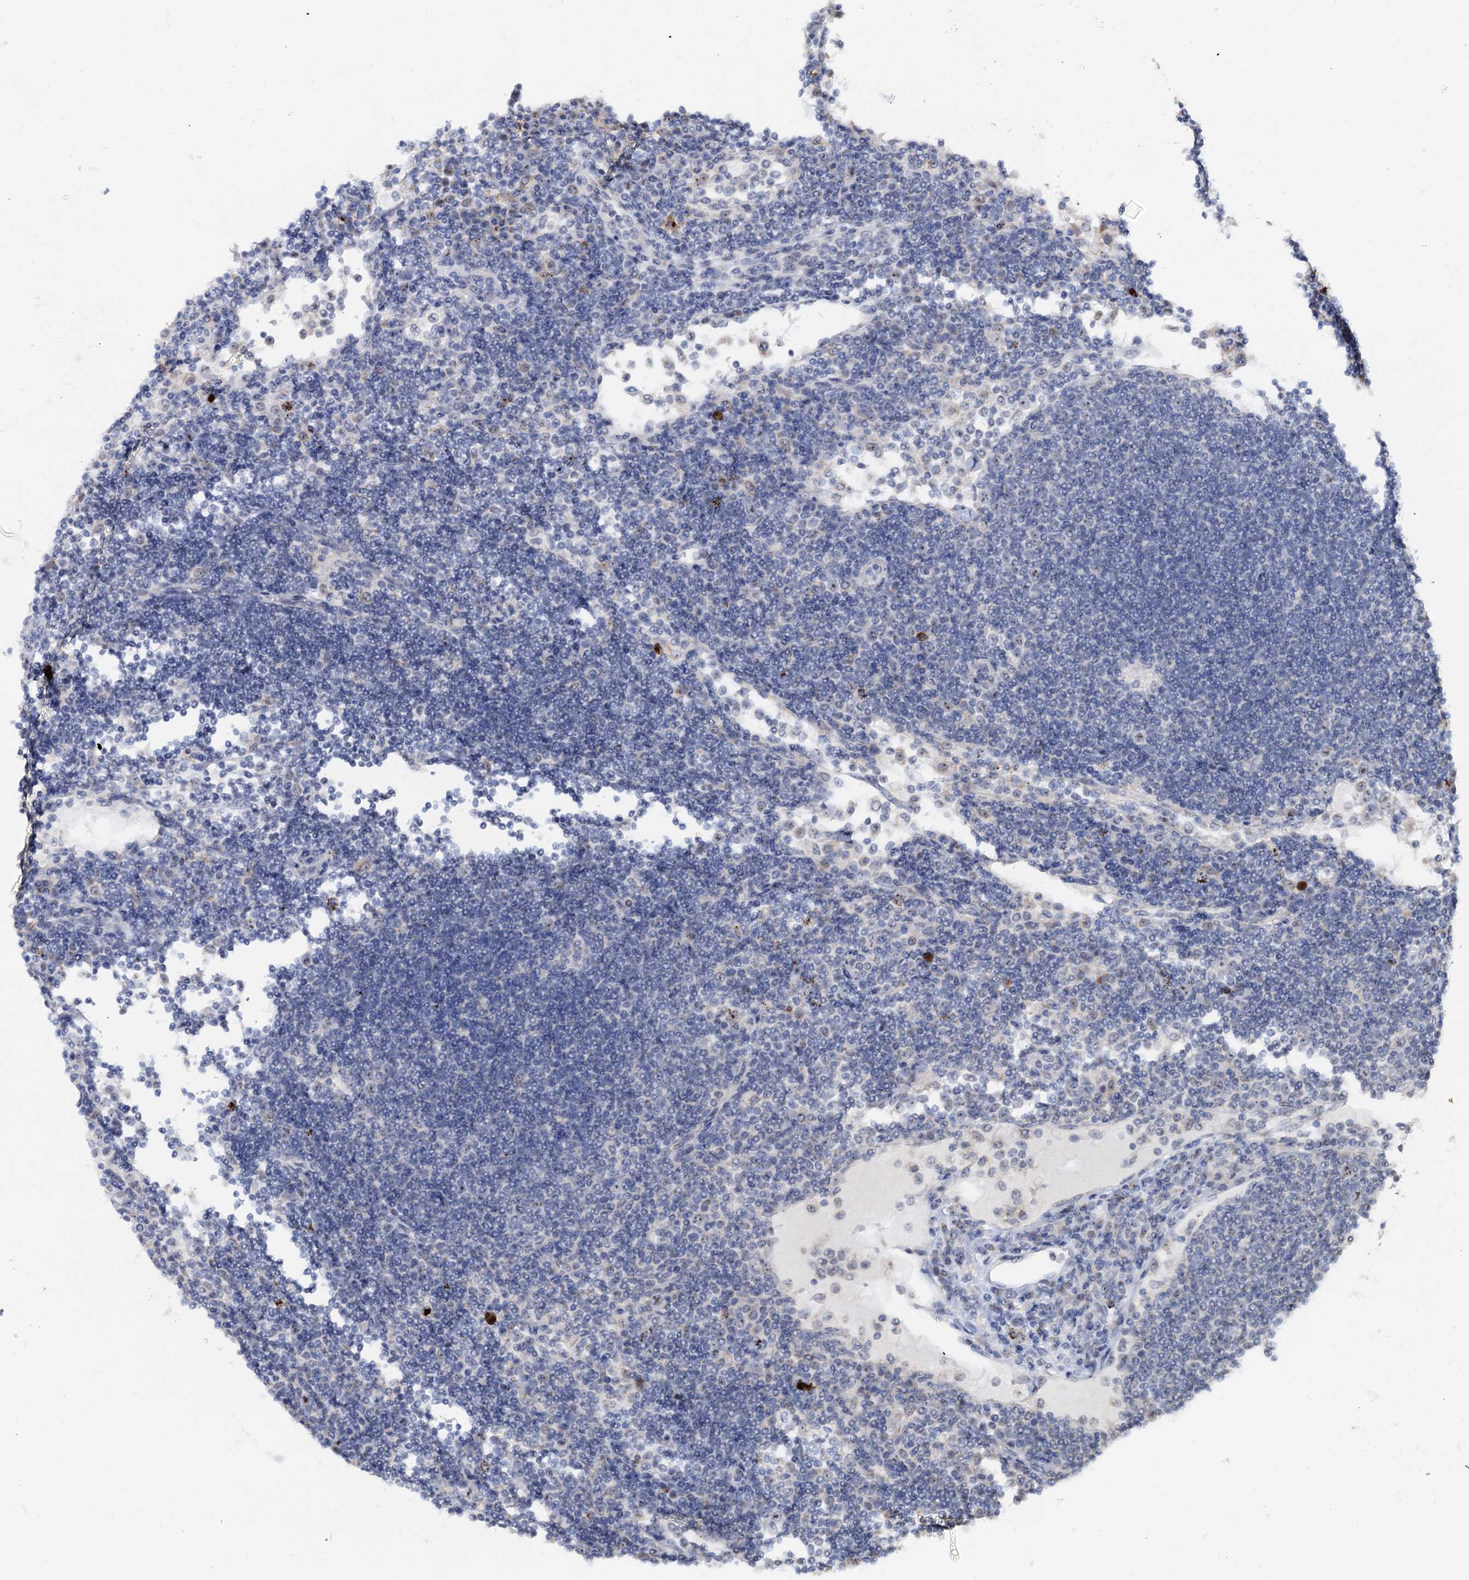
{"staining": {"intensity": "negative", "quantity": "none", "location": "none"}, "tissue": "lymph node", "cell_type": "Germinal center cells", "image_type": "normal", "snomed": [{"axis": "morphology", "description": "Normal tissue, NOS"}, {"axis": "topography", "description": "Lymph node"}], "caption": "Histopathology image shows no significant protein staining in germinal center cells of benign lymph node. (Immunohistochemistry, brightfield microscopy, high magnification).", "gene": "C2CD3", "patient": {"sex": "female", "age": 53}}